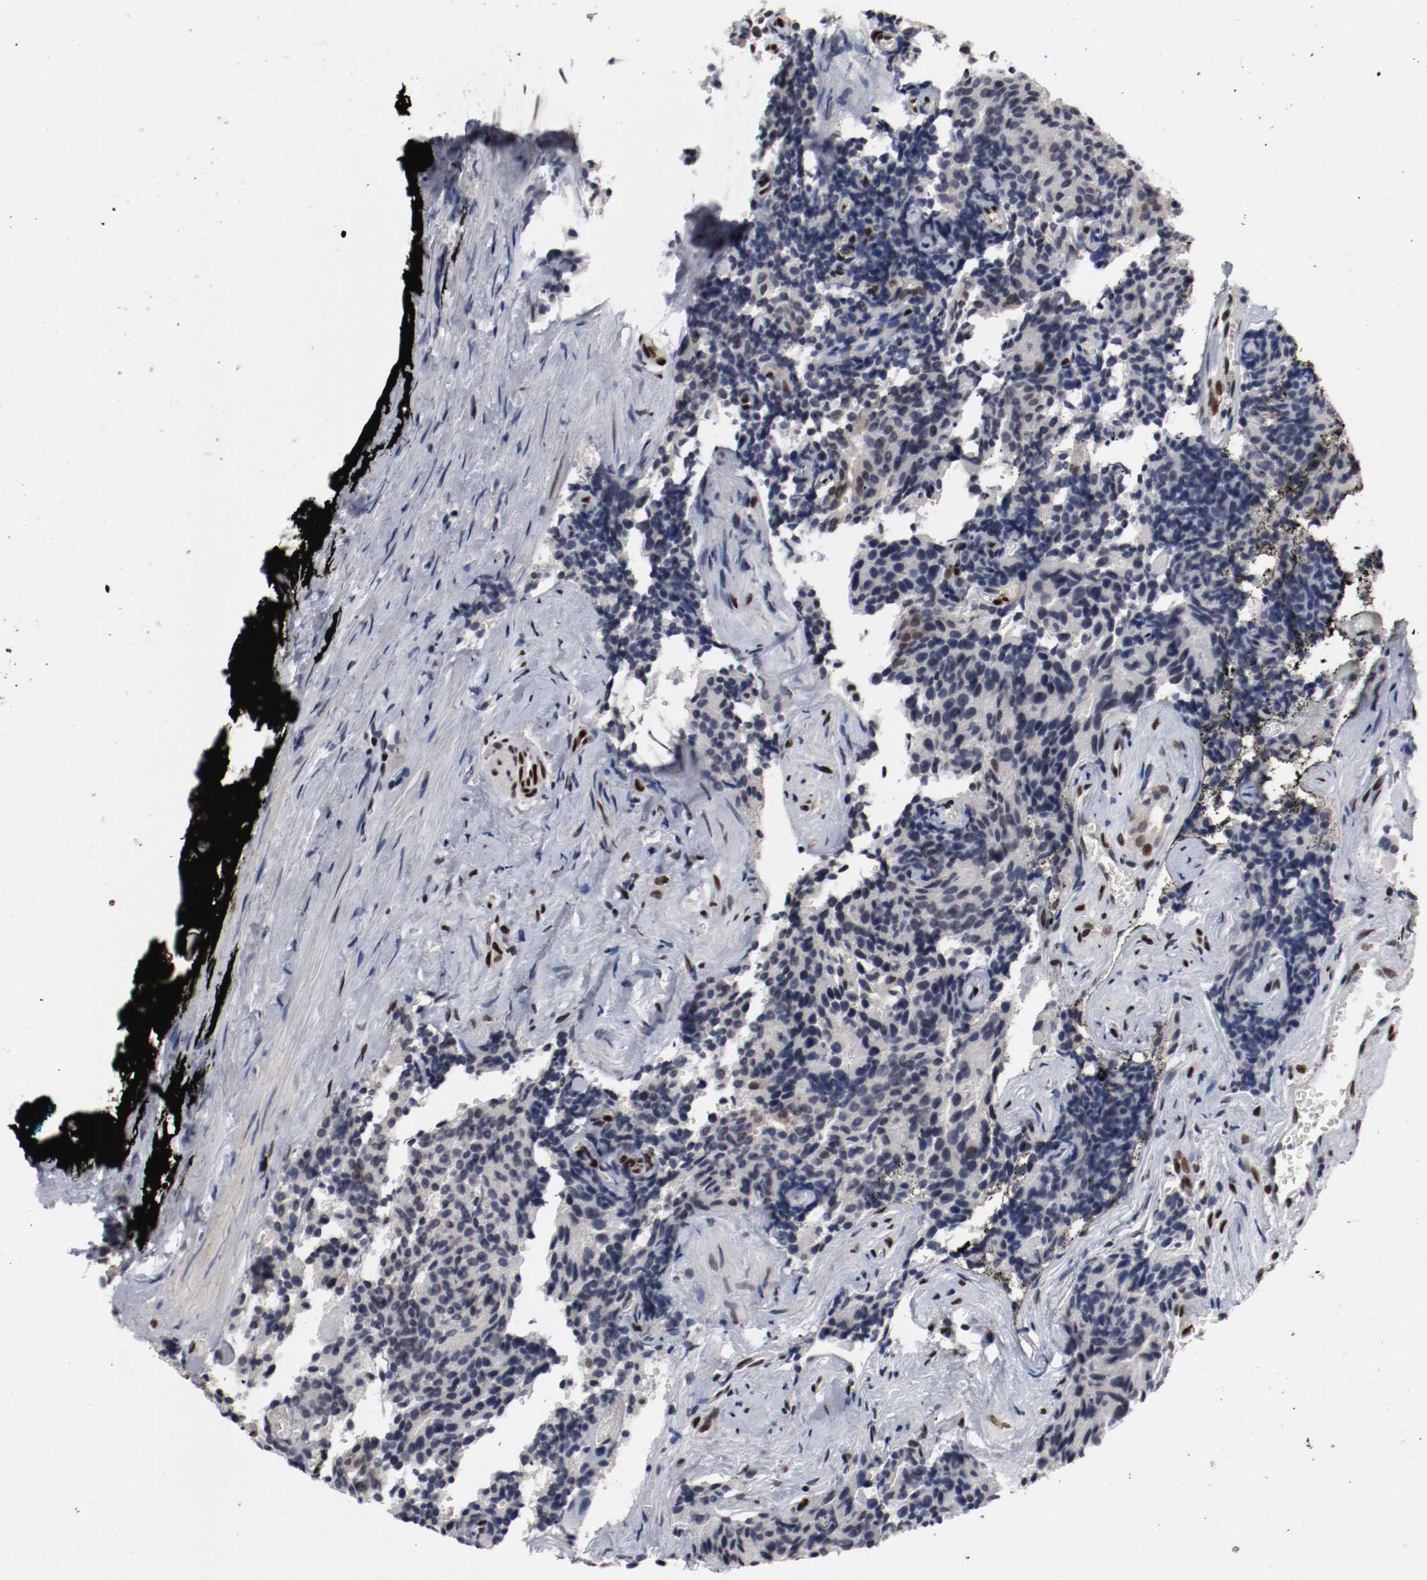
{"staining": {"intensity": "negative", "quantity": "none", "location": "none"}, "tissue": "prostate cancer", "cell_type": "Tumor cells", "image_type": "cancer", "snomed": [{"axis": "morphology", "description": "Adenocarcinoma, High grade"}, {"axis": "topography", "description": "Prostate"}], "caption": "This histopathology image is of prostate high-grade adenocarcinoma stained with immunohistochemistry (IHC) to label a protein in brown with the nuclei are counter-stained blue. There is no staining in tumor cells.", "gene": "MEF2D", "patient": {"sex": "male", "age": 58}}